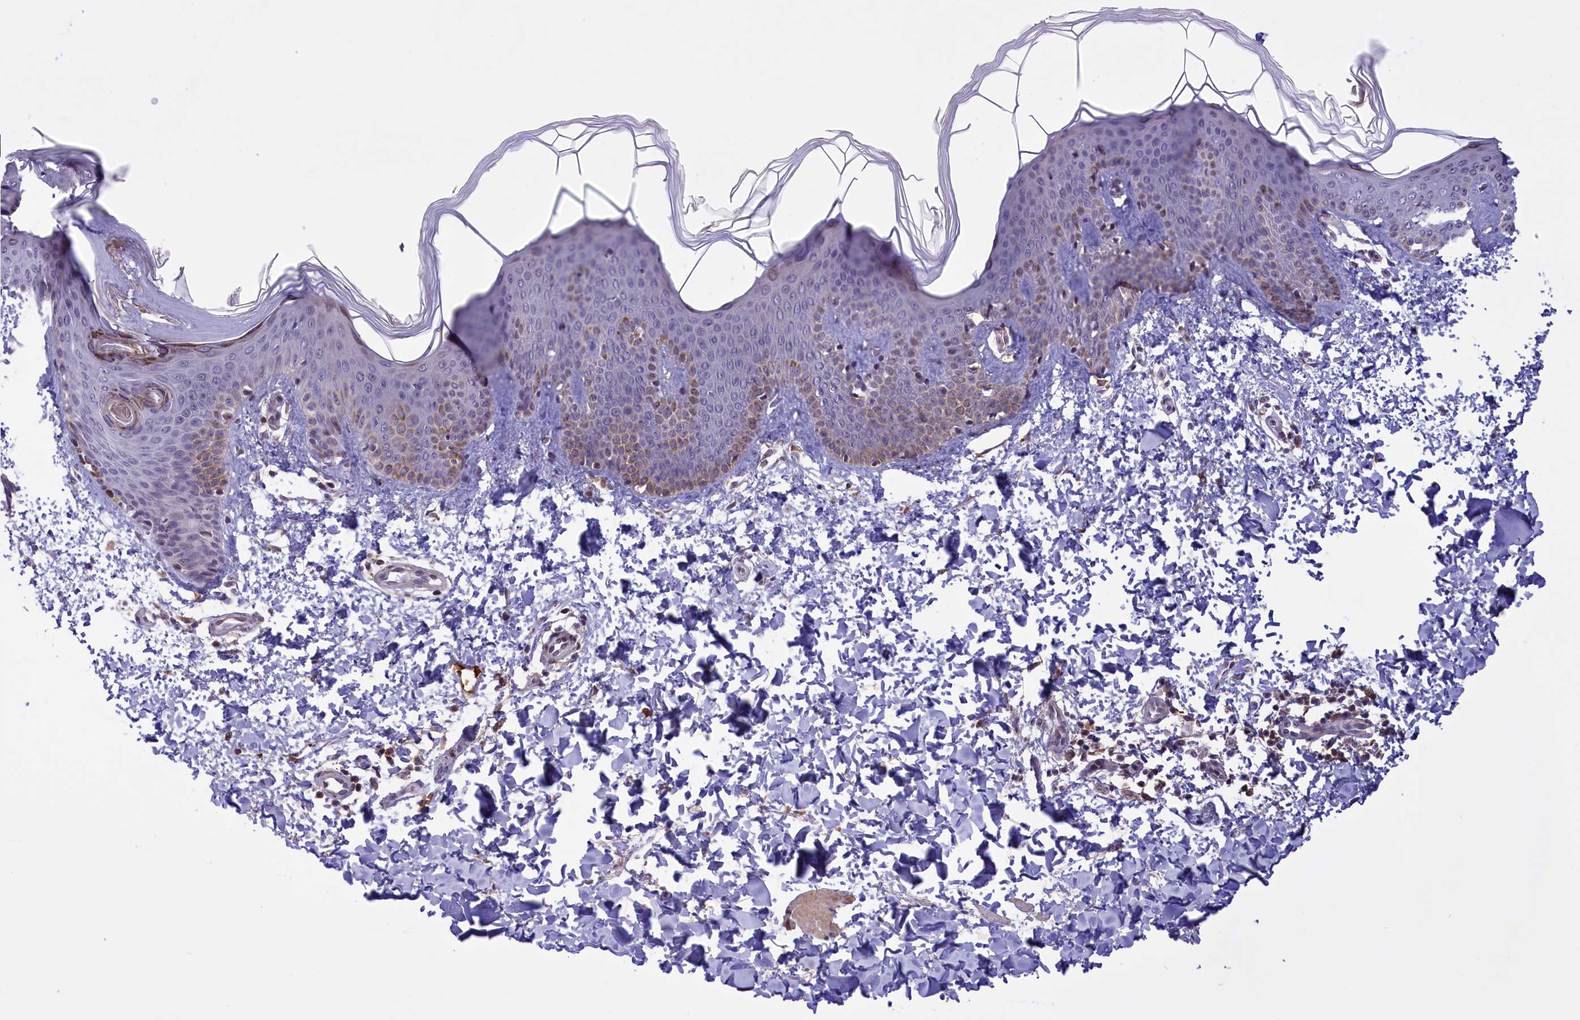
{"staining": {"intensity": "negative", "quantity": "none", "location": "none"}, "tissue": "skin", "cell_type": "Fibroblasts", "image_type": "normal", "snomed": [{"axis": "morphology", "description": "Normal tissue, NOS"}, {"axis": "topography", "description": "Skin"}], "caption": "There is no significant positivity in fibroblasts of skin.", "gene": "RRAD", "patient": {"sex": "male", "age": 36}}